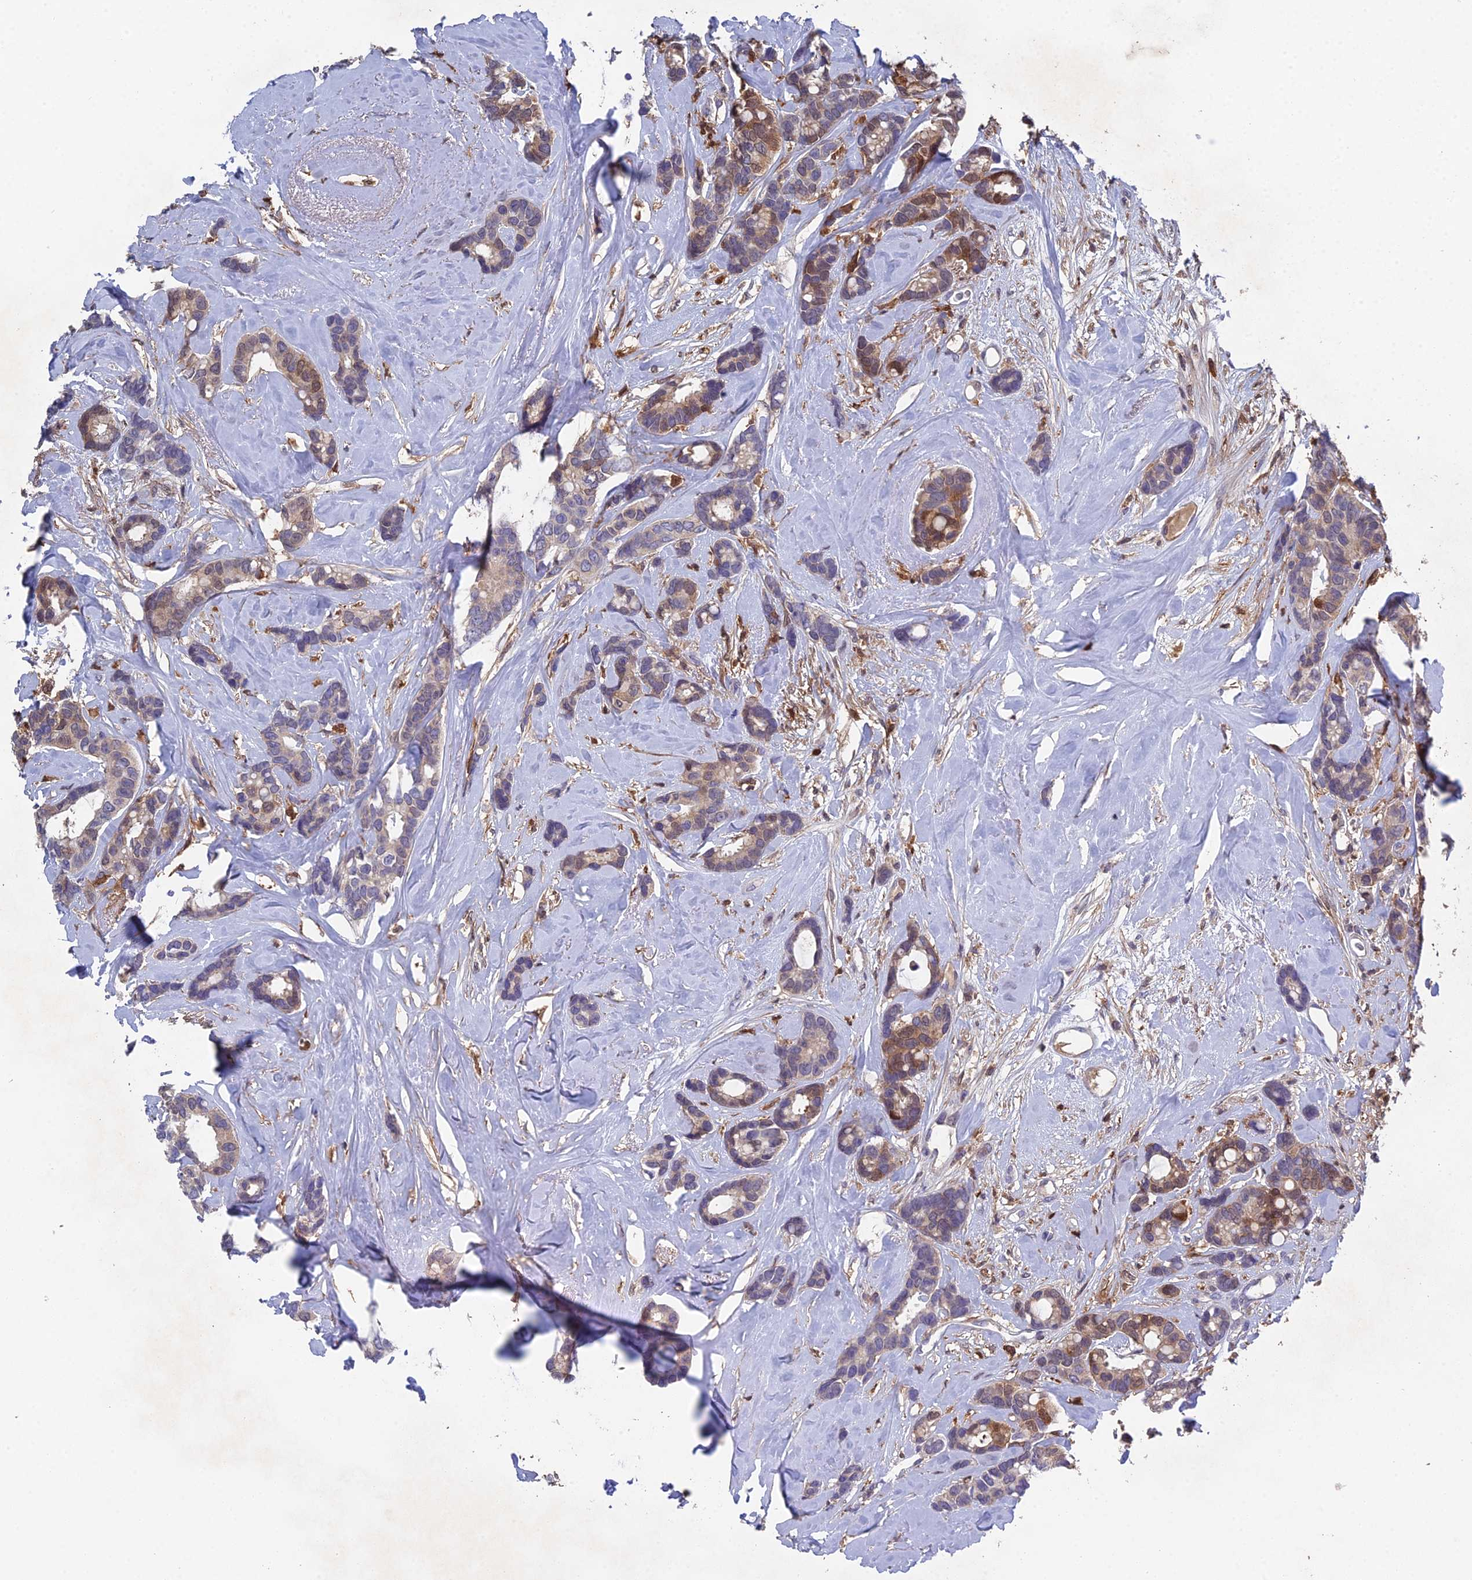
{"staining": {"intensity": "moderate", "quantity": "<25%", "location": "cytoplasmic/membranous,nuclear"}, "tissue": "breast cancer", "cell_type": "Tumor cells", "image_type": "cancer", "snomed": [{"axis": "morphology", "description": "Duct carcinoma"}, {"axis": "topography", "description": "Breast"}], "caption": "Immunohistochemistry (IHC) image of human intraductal carcinoma (breast) stained for a protein (brown), which exhibits low levels of moderate cytoplasmic/membranous and nuclear expression in about <25% of tumor cells.", "gene": "GALK2", "patient": {"sex": "female", "age": 87}}